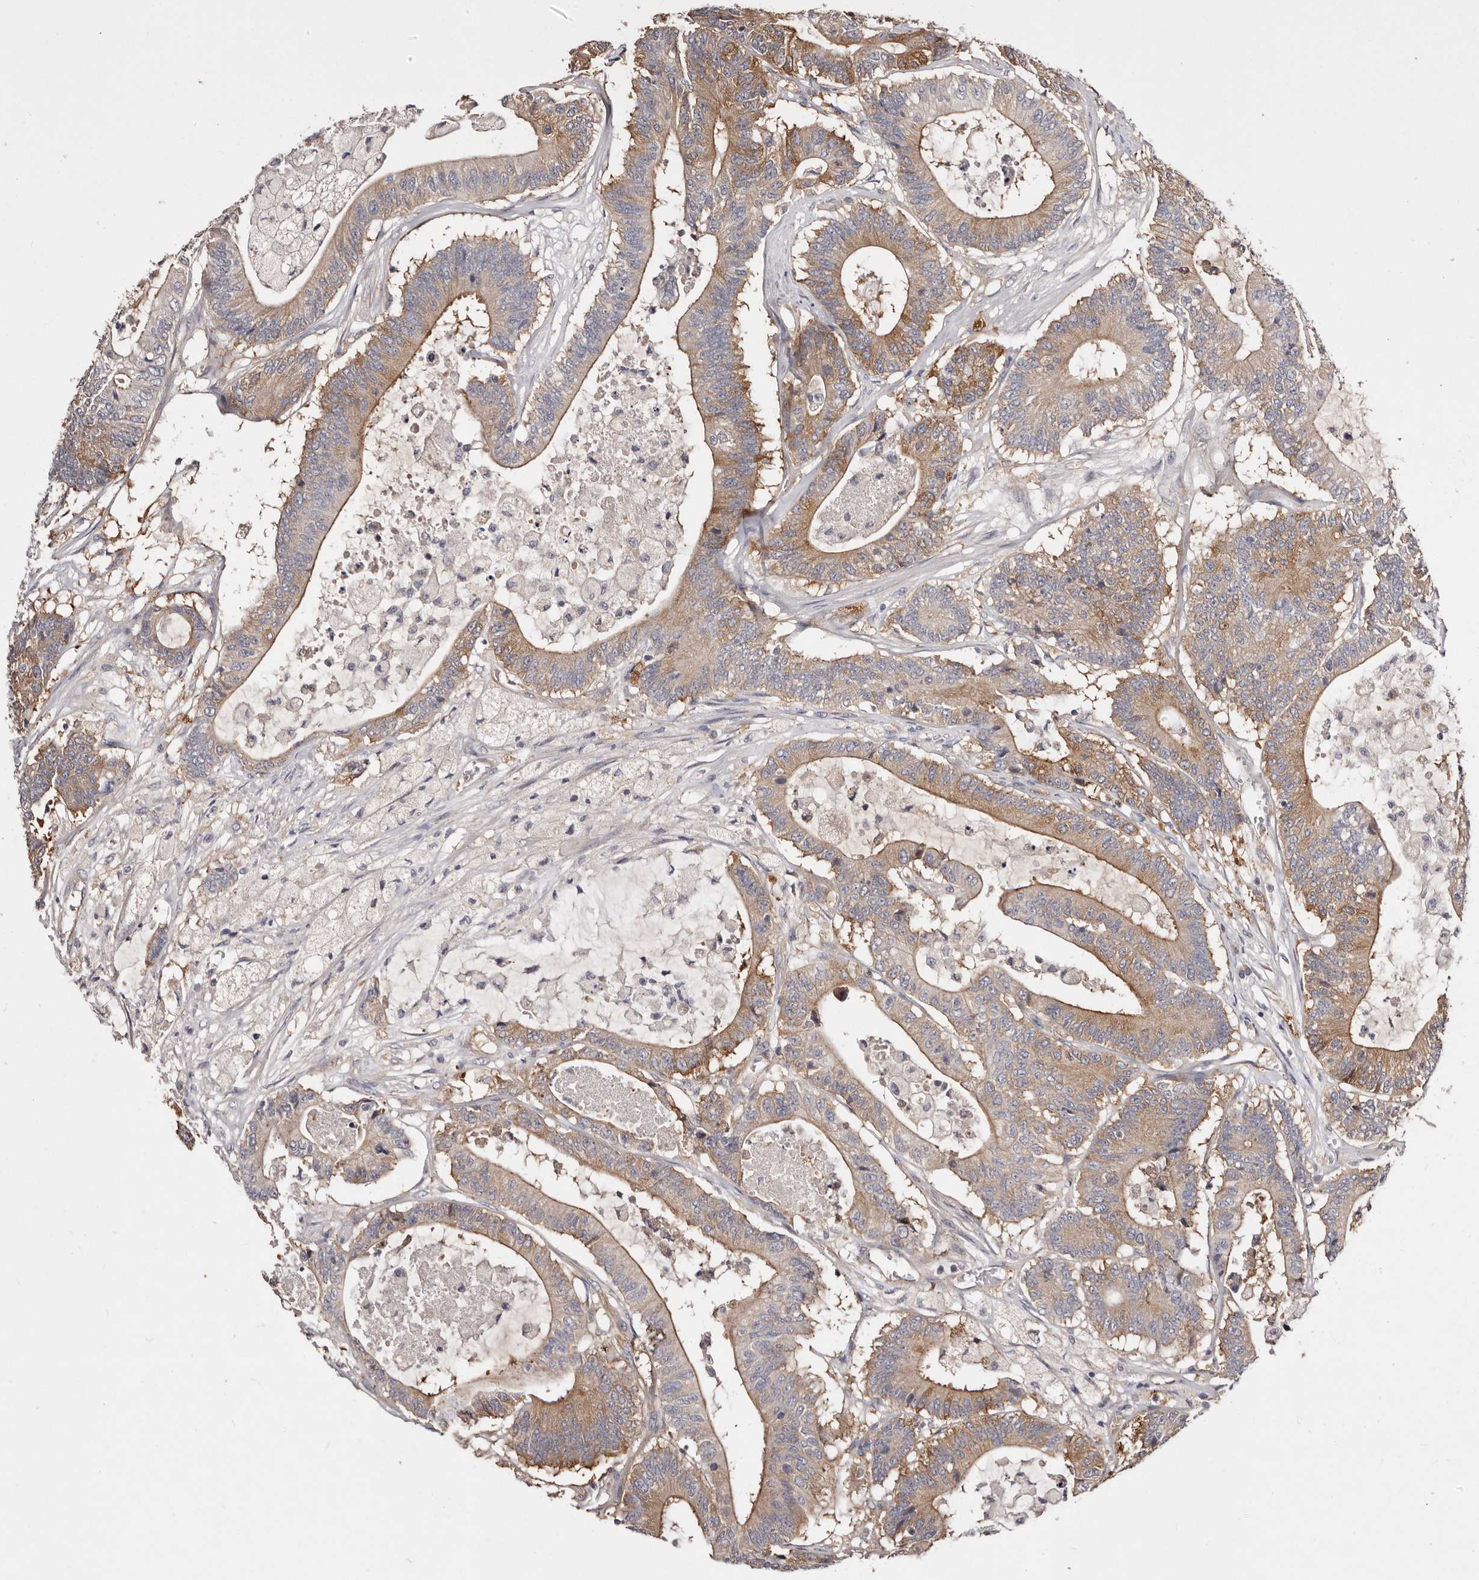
{"staining": {"intensity": "moderate", "quantity": "25%-75%", "location": "cytoplasmic/membranous"}, "tissue": "colorectal cancer", "cell_type": "Tumor cells", "image_type": "cancer", "snomed": [{"axis": "morphology", "description": "Adenocarcinoma, NOS"}, {"axis": "topography", "description": "Colon"}], "caption": "A histopathology image showing moderate cytoplasmic/membranous positivity in about 25%-75% of tumor cells in colorectal cancer (adenocarcinoma), as visualized by brown immunohistochemical staining.", "gene": "LTV1", "patient": {"sex": "female", "age": 84}}